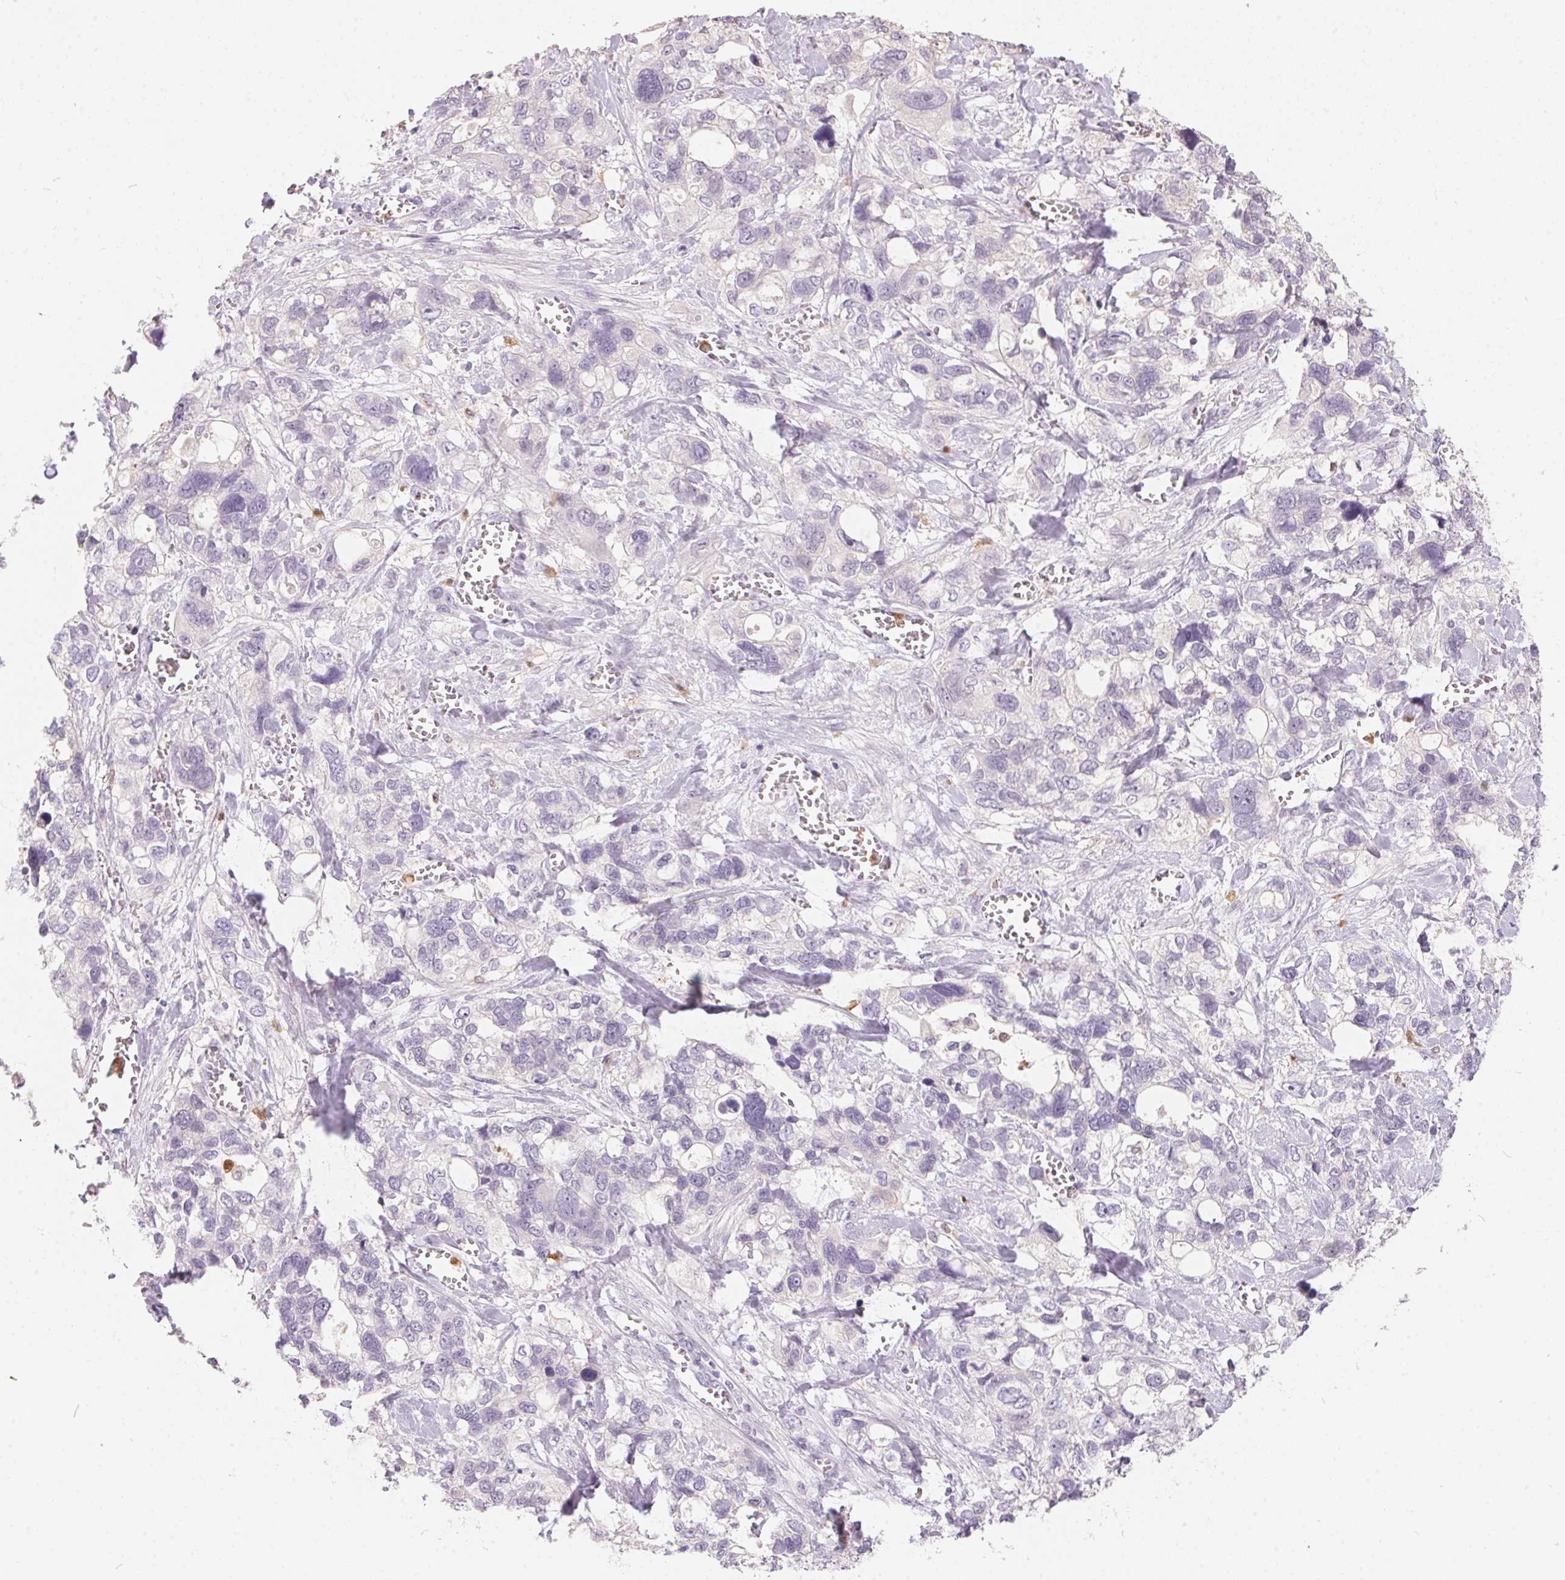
{"staining": {"intensity": "negative", "quantity": "none", "location": "none"}, "tissue": "stomach cancer", "cell_type": "Tumor cells", "image_type": "cancer", "snomed": [{"axis": "morphology", "description": "Adenocarcinoma, NOS"}, {"axis": "topography", "description": "Stomach, upper"}], "caption": "DAB (3,3'-diaminobenzidine) immunohistochemical staining of human adenocarcinoma (stomach) demonstrates no significant staining in tumor cells.", "gene": "SERPINB1", "patient": {"sex": "female", "age": 81}}